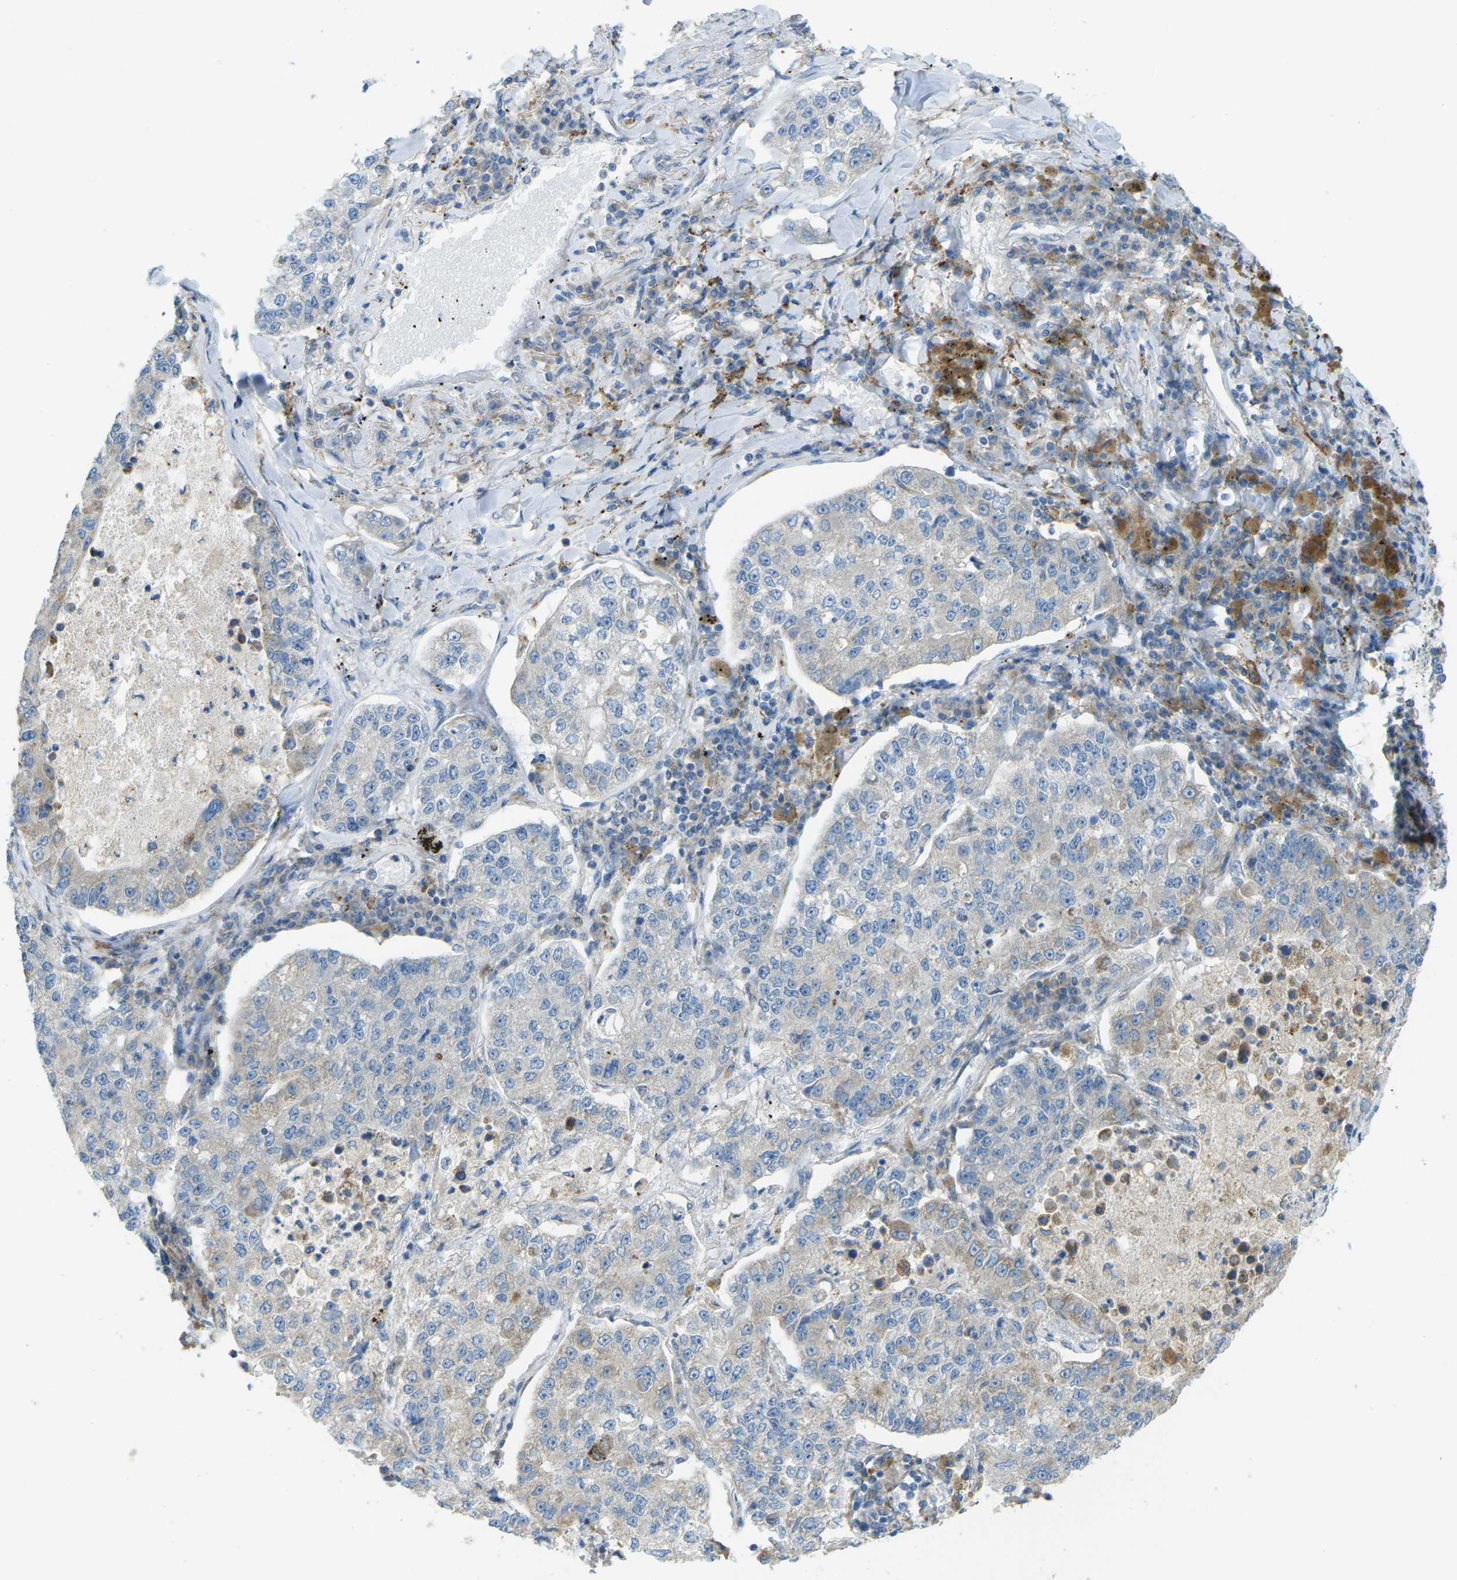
{"staining": {"intensity": "negative", "quantity": "none", "location": "none"}, "tissue": "lung cancer", "cell_type": "Tumor cells", "image_type": "cancer", "snomed": [{"axis": "morphology", "description": "Adenocarcinoma, NOS"}, {"axis": "topography", "description": "Lung"}], "caption": "This is a histopathology image of immunohistochemistry (IHC) staining of lung cancer (adenocarcinoma), which shows no positivity in tumor cells.", "gene": "MYLK4", "patient": {"sex": "male", "age": 49}}